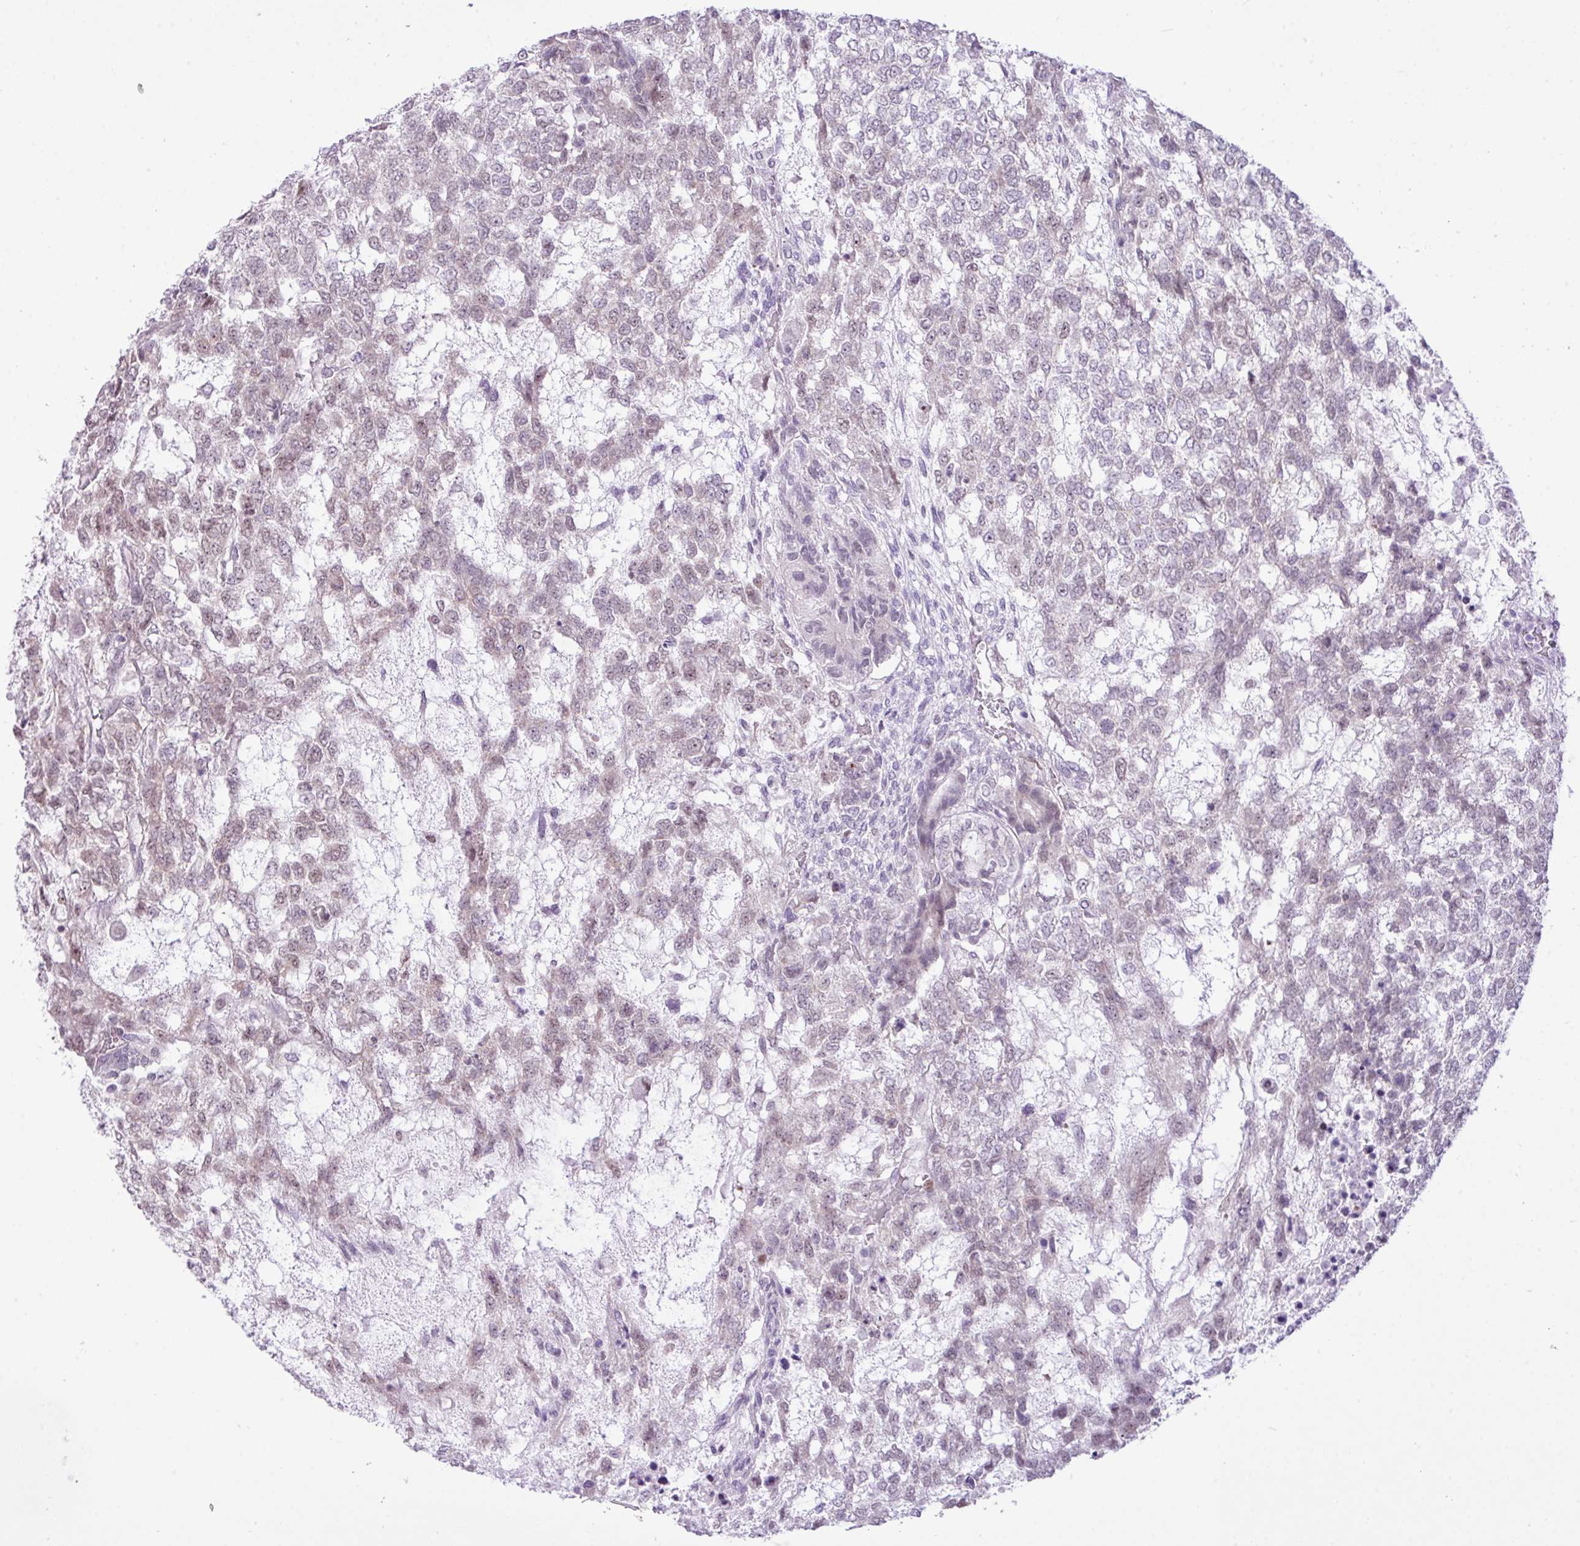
{"staining": {"intensity": "weak", "quantity": "<25%", "location": "nuclear"}, "tissue": "testis cancer", "cell_type": "Tumor cells", "image_type": "cancer", "snomed": [{"axis": "morphology", "description": "Carcinoma, Embryonal, NOS"}, {"axis": "topography", "description": "Testis"}], "caption": "Protein analysis of testis embryonal carcinoma demonstrates no significant staining in tumor cells.", "gene": "ELOA2", "patient": {"sex": "male", "age": 23}}